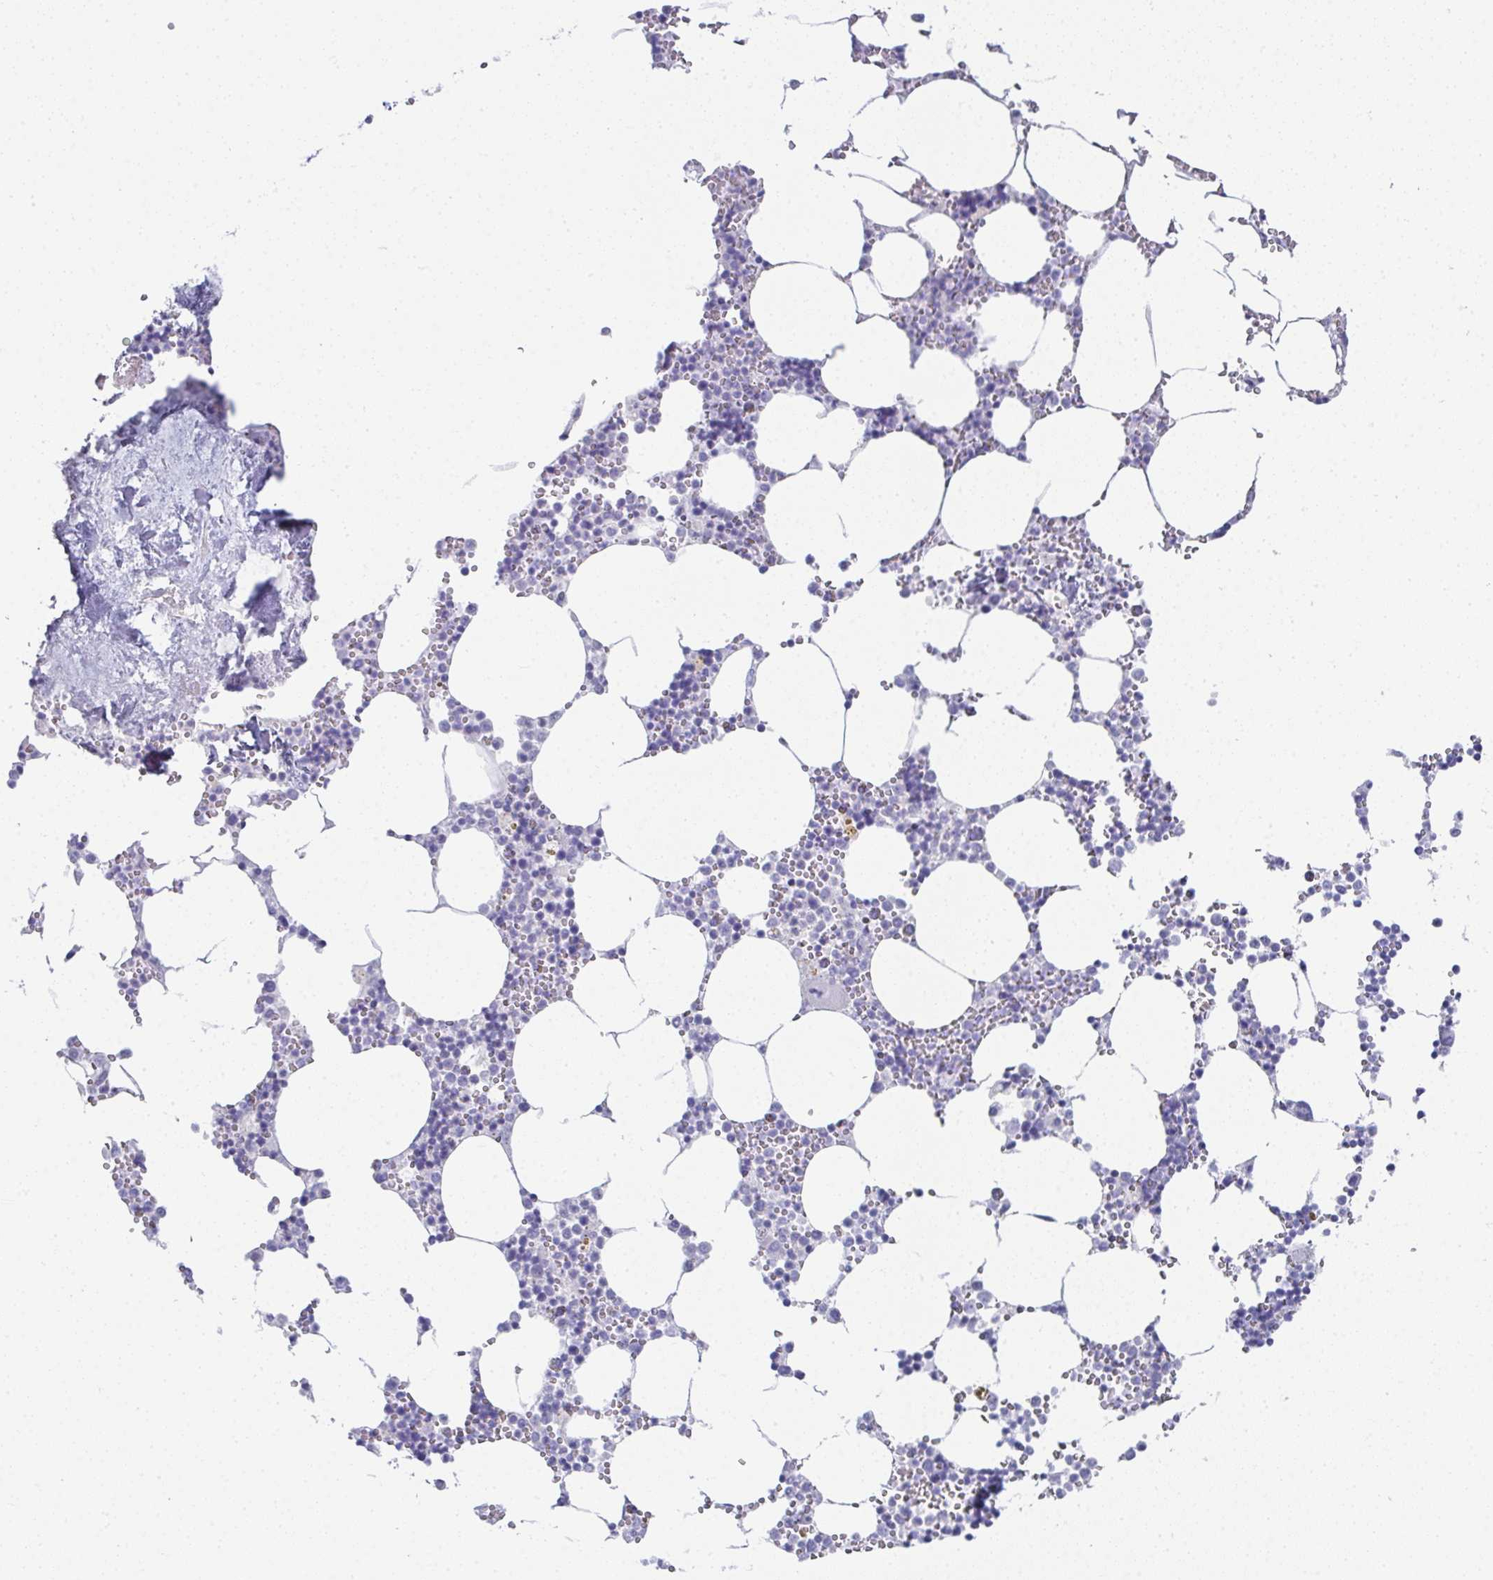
{"staining": {"intensity": "negative", "quantity": "none", "location": "none"}, "tissue": "bone marrow", "cell_type": "Hematopoietic cells", "image_type": "normal", "snomed": [{"axis": "morphology", "description": "Normal tissue, NOS"}, {"axis": "topography", "description": "Bone marrow"}], "caption": "A micrograph of bone marrow stained for a protein shows no brown staining in hematopoietic cells. (Stains: DAB immunohistochemistry (IHC) with hematoxylin counter stain, Microscopy: brightfield microscopy at high magnification).", "gene": "SYCP1", "patient": {"sex": "male", "age": 54}}